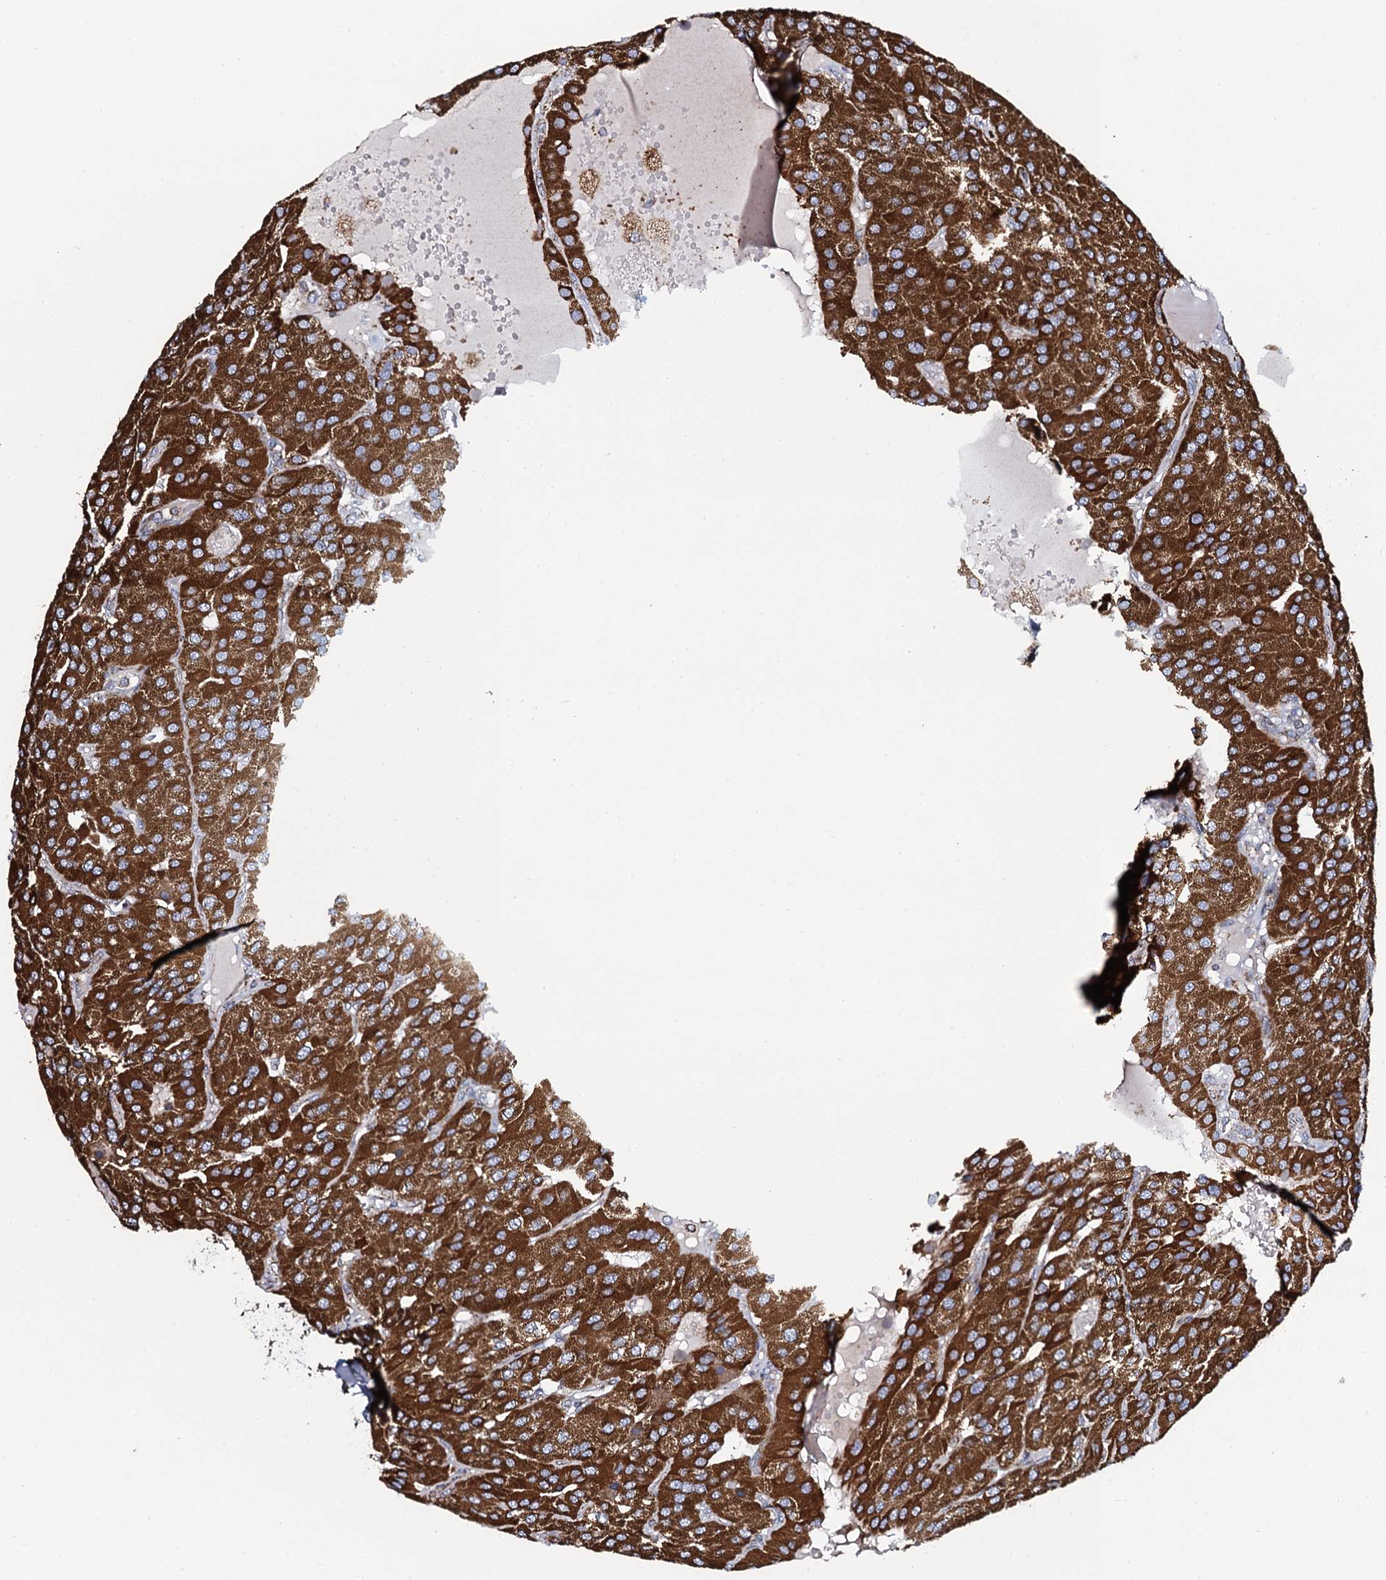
{"staining": {"intensity": "strong", "quantity": ">75%", "location": "cytoplasmic/membranous"}, "tissue": "parathyroid gland", "cell_type": "Glandular cells", "image_type": "normal", "snomed": [{"axis": "morphology", "description": "Normal tissue, NOS"}, {"axis": "morphology", "description": "Adenoma, NOS"}, {"axis": "topography", "description": "Parathyroid gland"}], "caption": "Protein staining by immunohistochemistry shows strong cytoplasmic/membranous staining in approximately >75% of glandular cells in unremarkable parathyroid gland.", "gene": "EVC2", "patient": {"sex": "female", "age": 86}}